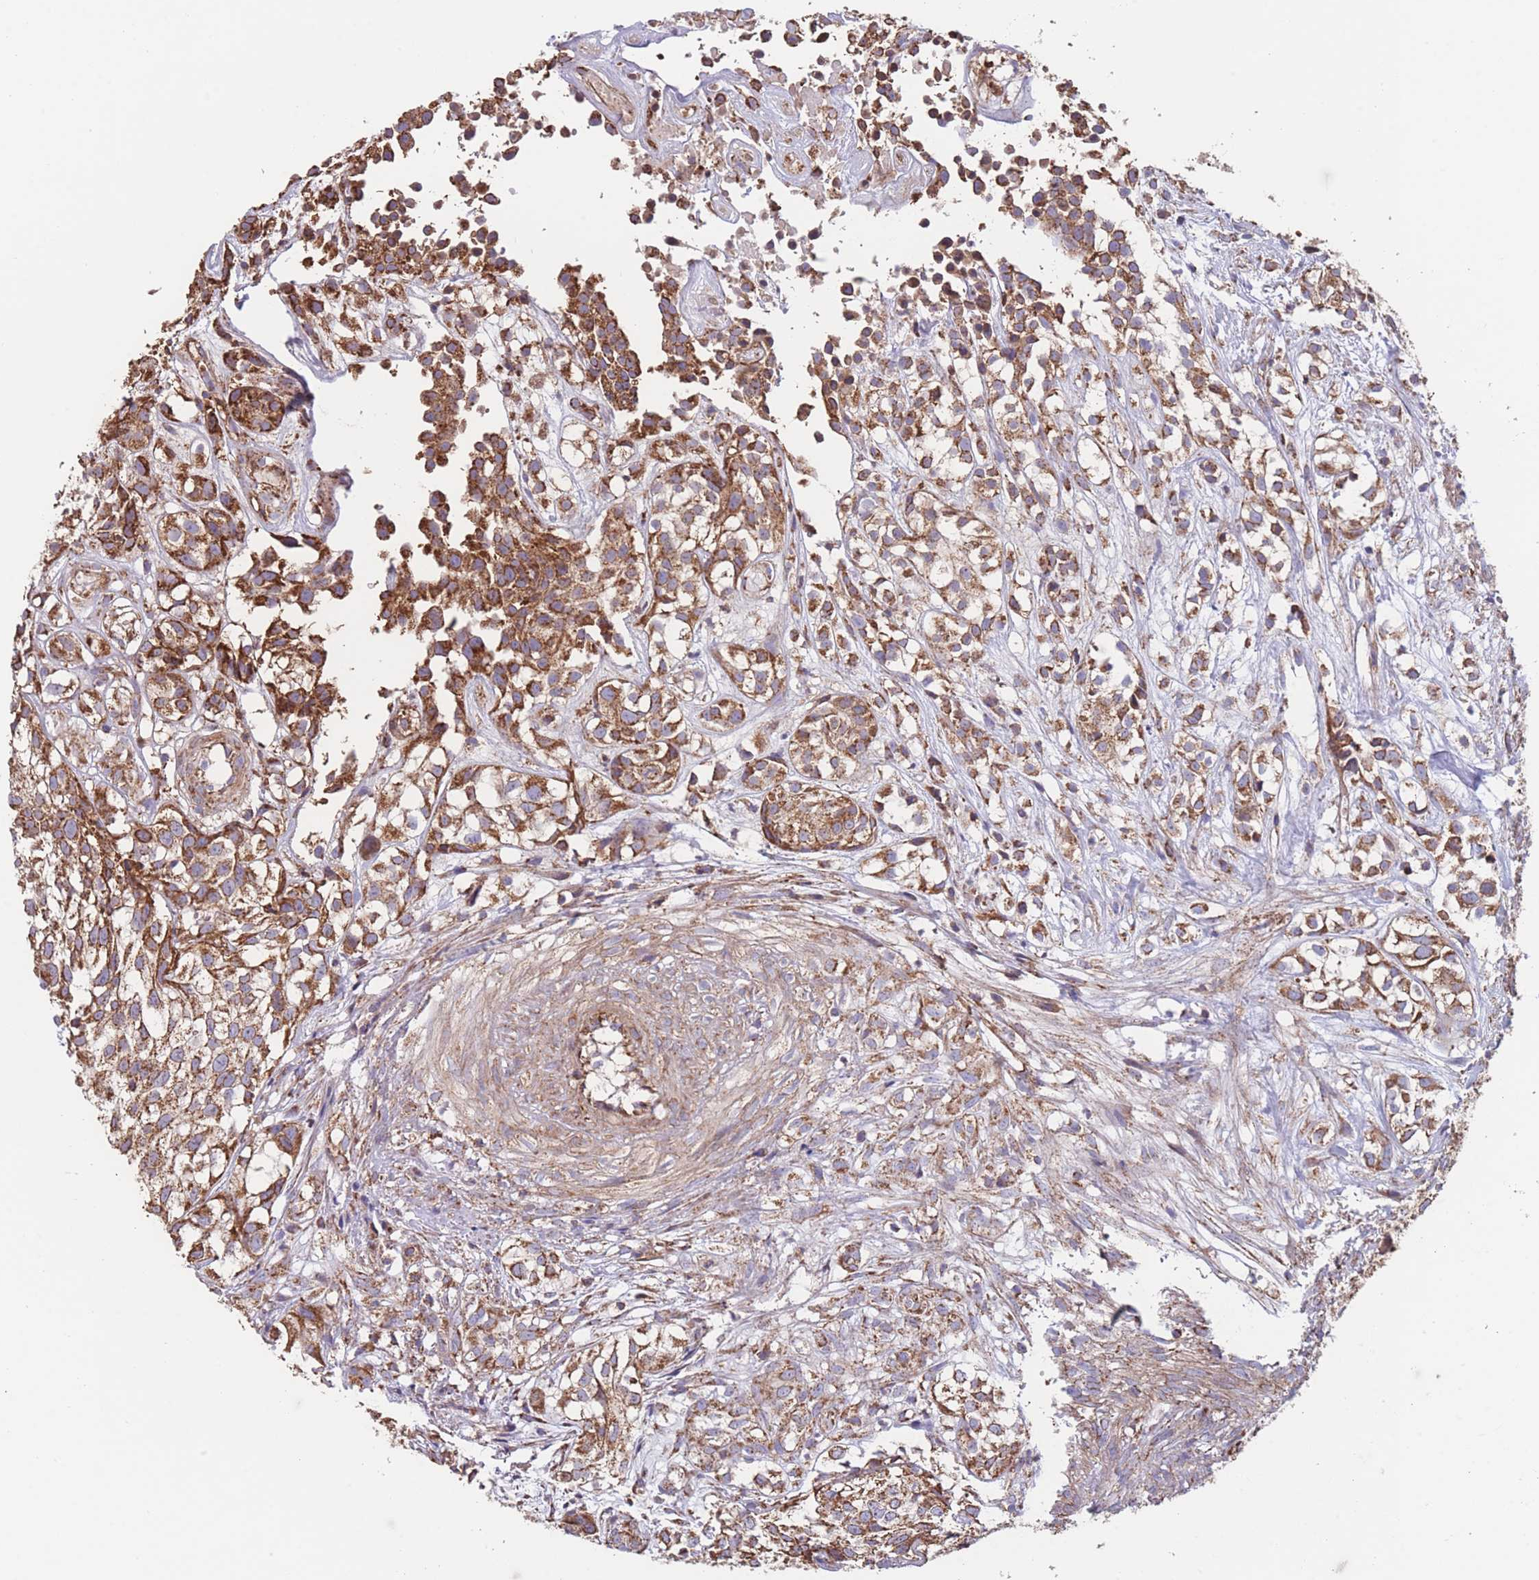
{"staining": {"intensity": "strong", "quantity": ">75%", "location": "cytoplasmic/membranous"}, "tissue": "urothelial cancer", "cell_type": "Tumor cells", "image_type": "cancer", "snomed": [{"axis": "morphology", "description": "Urothelial carcinoma, High grade"}, {"axis": "topography", "description": "Urinary bladder"}], "caption": "An IHC image of tumor tissue is shown. Protein staining in brown labels strong cytoplasmic/membranous positivity in urothelial cancer within tumor cells.", "gene": "FKBP8", "patient": {"sex": "male", "age": 56}}